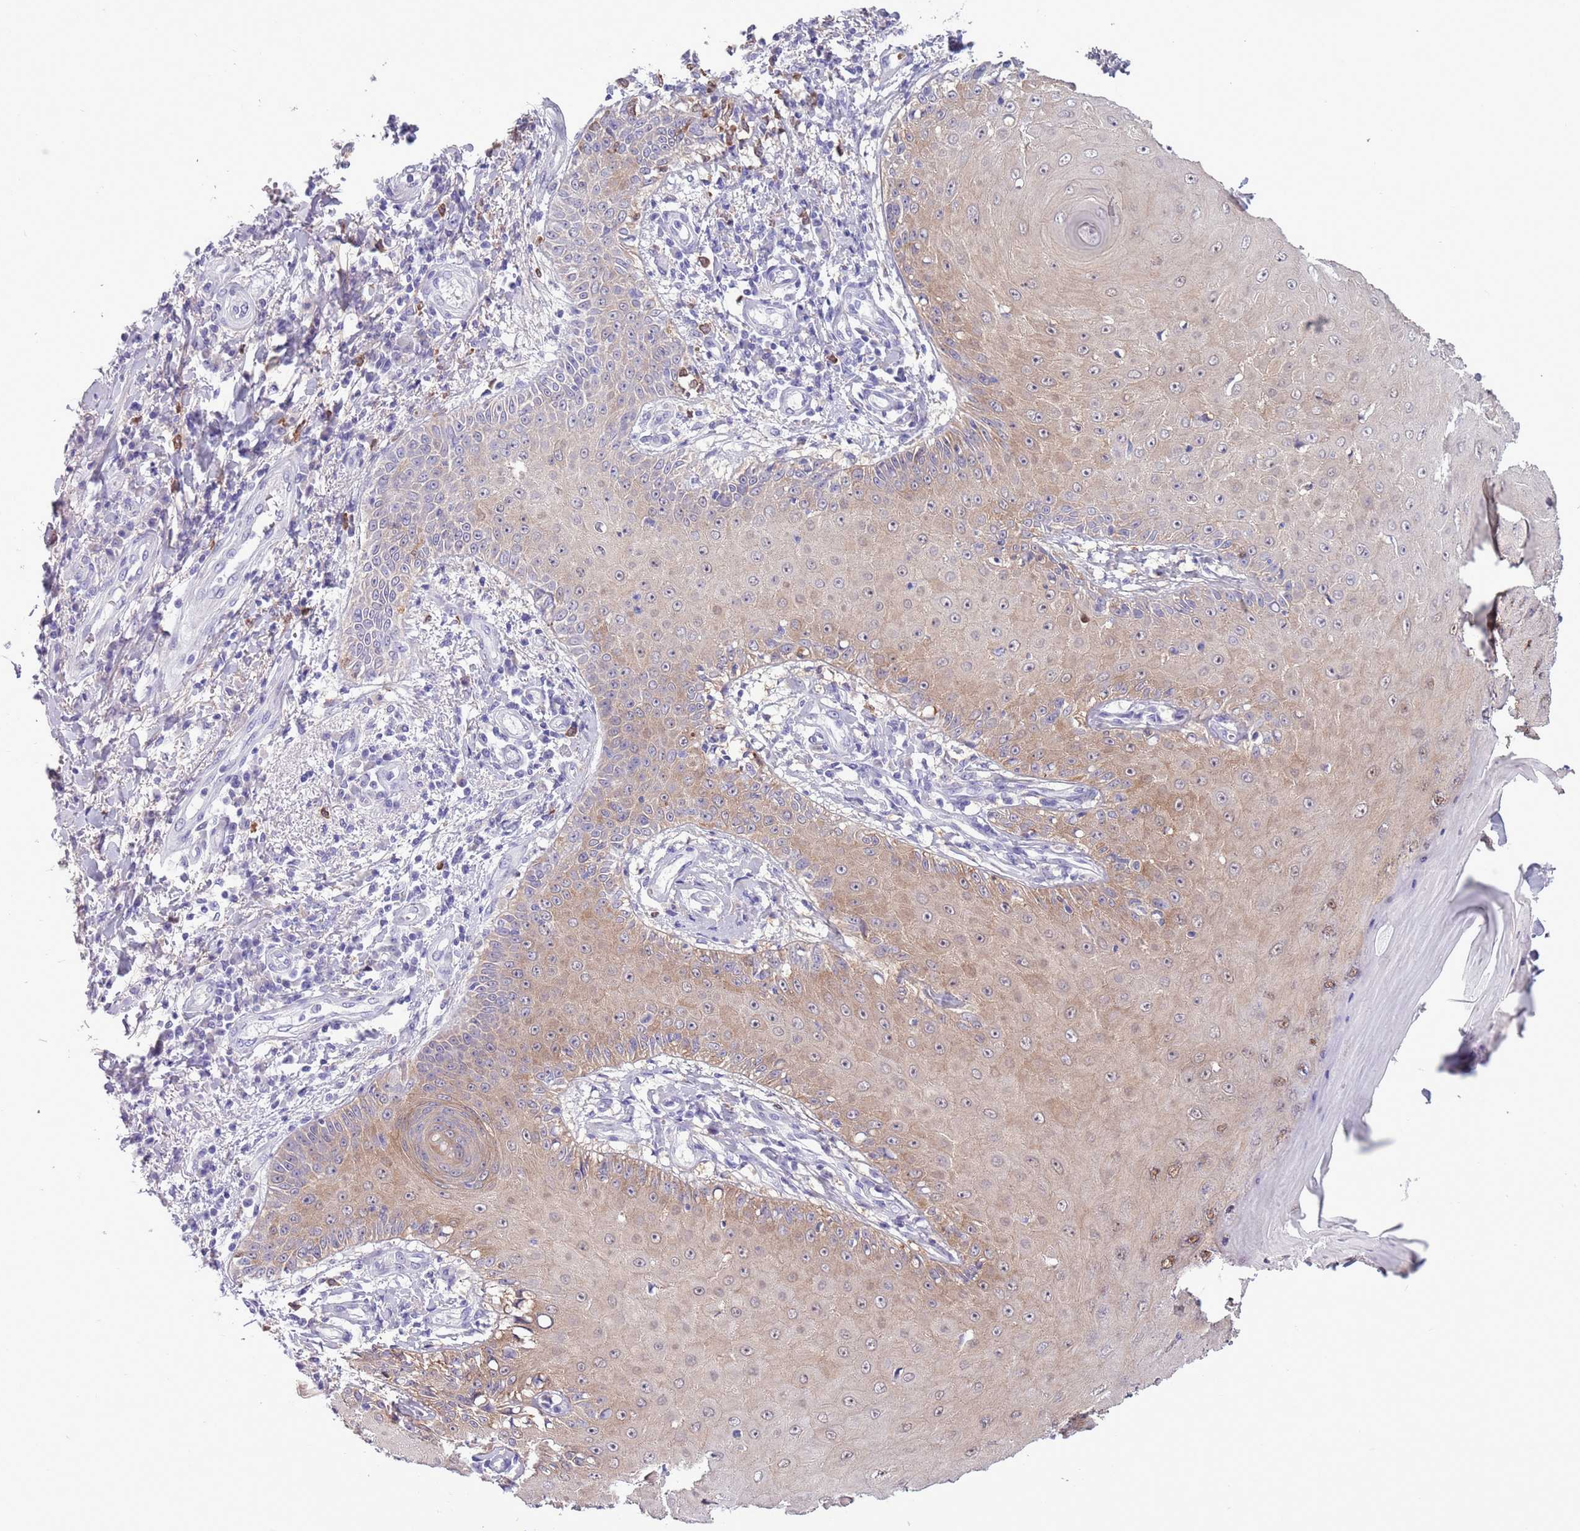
{"staining": {"intensity": "weak", "quantity": "25%-75%", "location": "cytoplasmic/membranous"}, "tissue": "skin cancer", "cell_type": "Tumor cells", "image_type": "cancer", "snomed": [{"axis": "morphology", "description": "Squamous cell carcinoma, NOS"}, {"axis": "topography", "description": "Skin"}], "caption": "Immunohistochemistry (IHC) of skin cancer shows low levels of weak cytoplasmic/membranous positivity in about 25%-75% of tumor cells. (DAB (3,3'-diaminobenzidine) IHC, brown staining for protein, blue staining for nuclei).", "gene": "PFKFB2", "patient": {"sex": "male", "age": 70}}